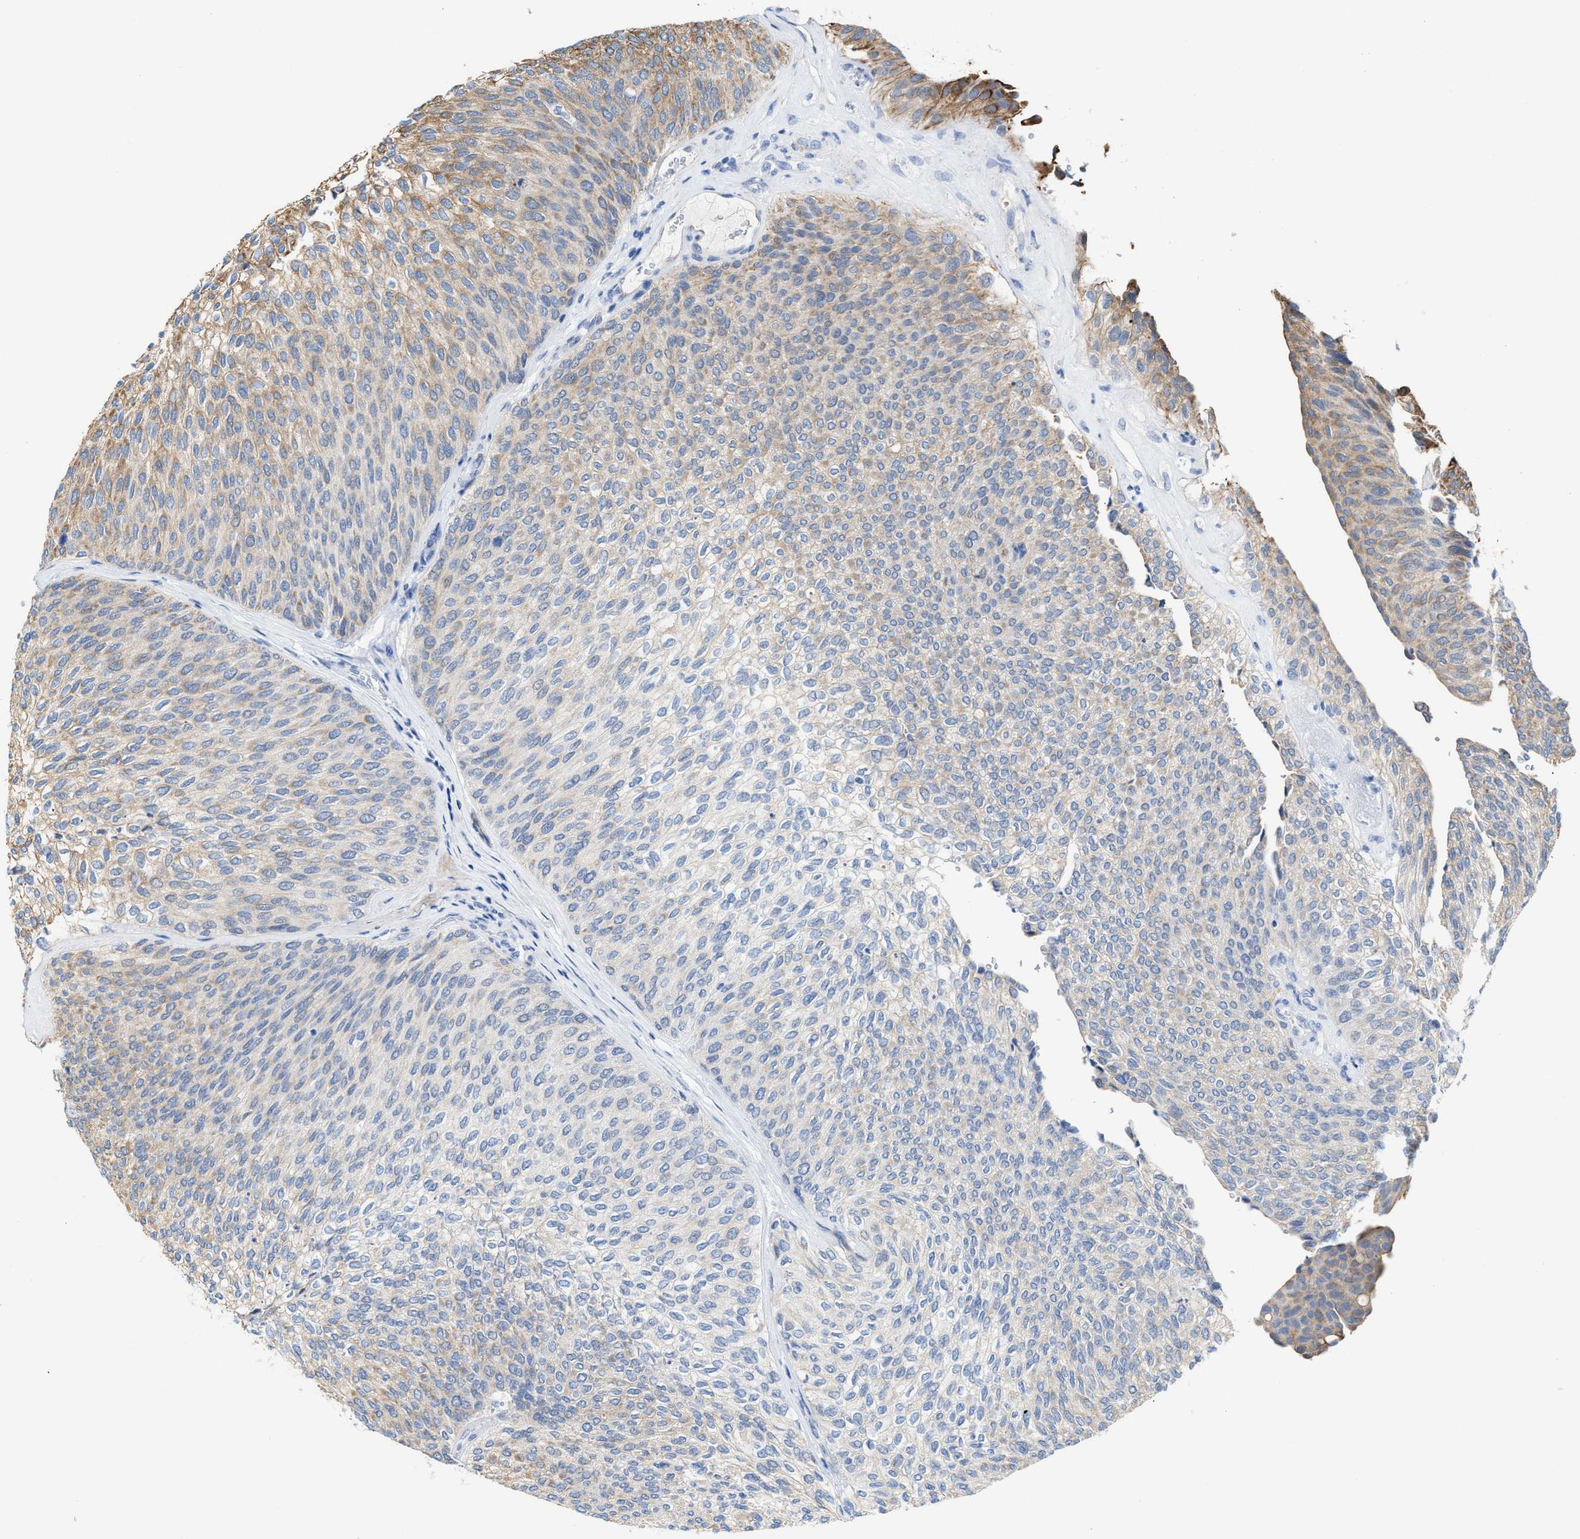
{"staining": {"intensity": "moderate", "quantity": "<25%", "location": "cytoplasmic/membranous"}, "tissue": "urothelial cancer", "cell_type": "Tumor cells", "image_type": "cancer", "snomed": [{"axis": "morphology", "description": "Urothelial carcinoma, Low grade"}, {"axis": "topography", "description": "Urinary bladder"}], "caption": "Tumor cells display low levels of moderate cytoplasmic/membranous expression in about <25% of cells in human urothelial cancer.", "gene": "JAG1", "patient": {"sex": "female", "age": 79}}